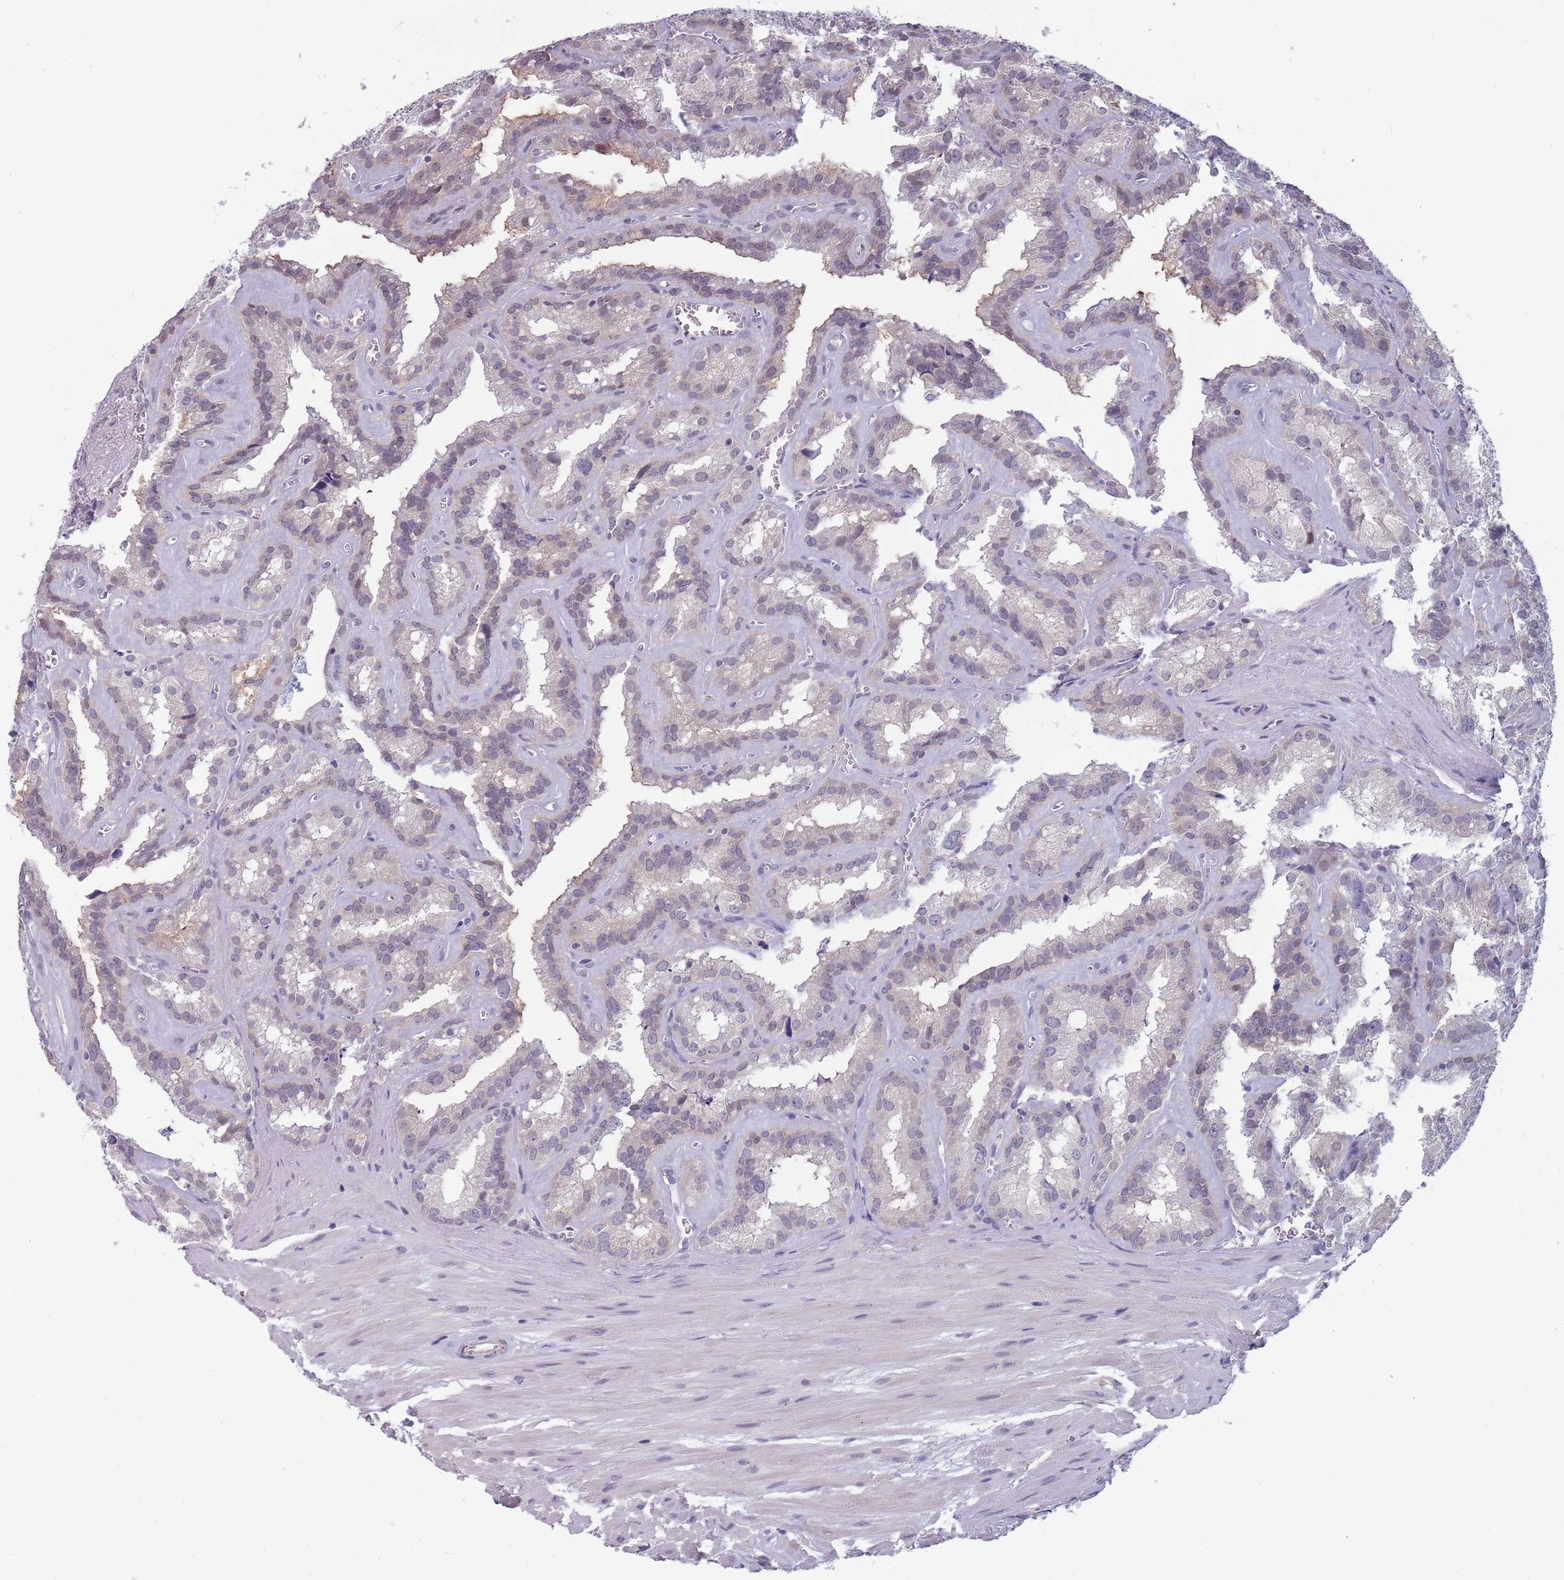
{"staining": {"intensity": "negative", "quantity": "none", "location": "none"}, "tissue": "seminal vesicle", "cell_type": "Glandular cells", "image_type": "normal", "snomed": [{"axis": "morphology", "description": "Normal tissue, NOS"}, {"axis": "topography", "description": "Prostate"}, {"axis": "topography", "description": "Seminal veicle"}], "caption": "Immunohistochemistry micrograph of benign seminal vesicle: human seminal vesicle stained with DAB (3,3'-diaminobenzidine) exhibits no significant protein expression in glandular cells.", "gene": "CLNS1A", "patient": {"sex": "male", "age": 59}}